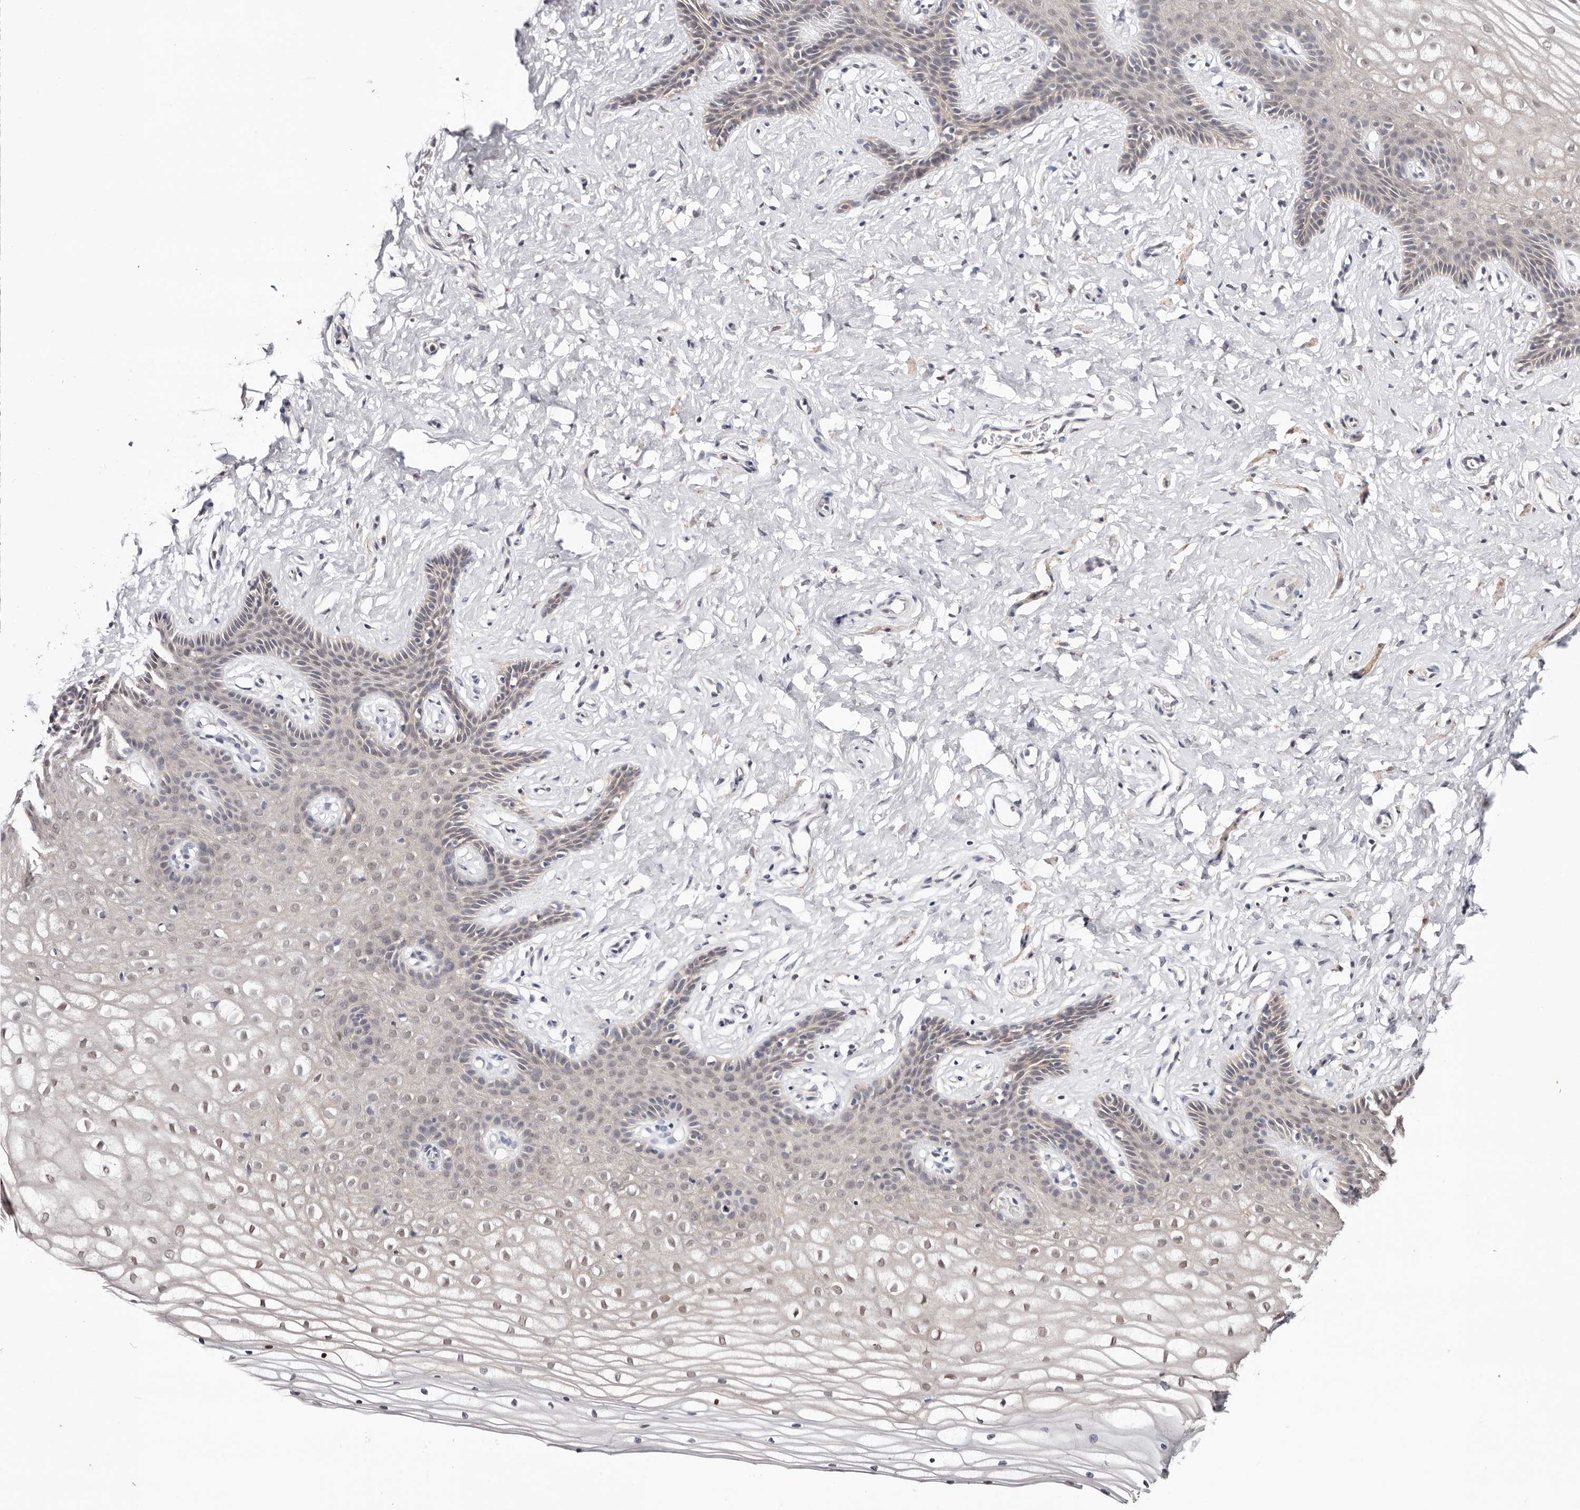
{"staining": {"intensity": "moderate", "quantity": "25%-75%", "location": "nuclear"}, "tissue": "vagina", "cell_type": "Squamous epithelial cells", "image_type": "normal", "snomed": [{"axis": "morphology", "description": "Normal tissue, NOS"}, {"axis": "topography", "description": "Vagina"}, {"axis": "topography", "description": "Cervix"}], "caption": "High-power microscopy captured an immunohistochemistry histopathology image of benign vagina, revealing moderate nuclear positivity in approximately 25%-75% of squamous epithelial cells. Nuclei are stained in blue.", "gene": "TYW3", "patient": {"sex": "female", "age": 40}}